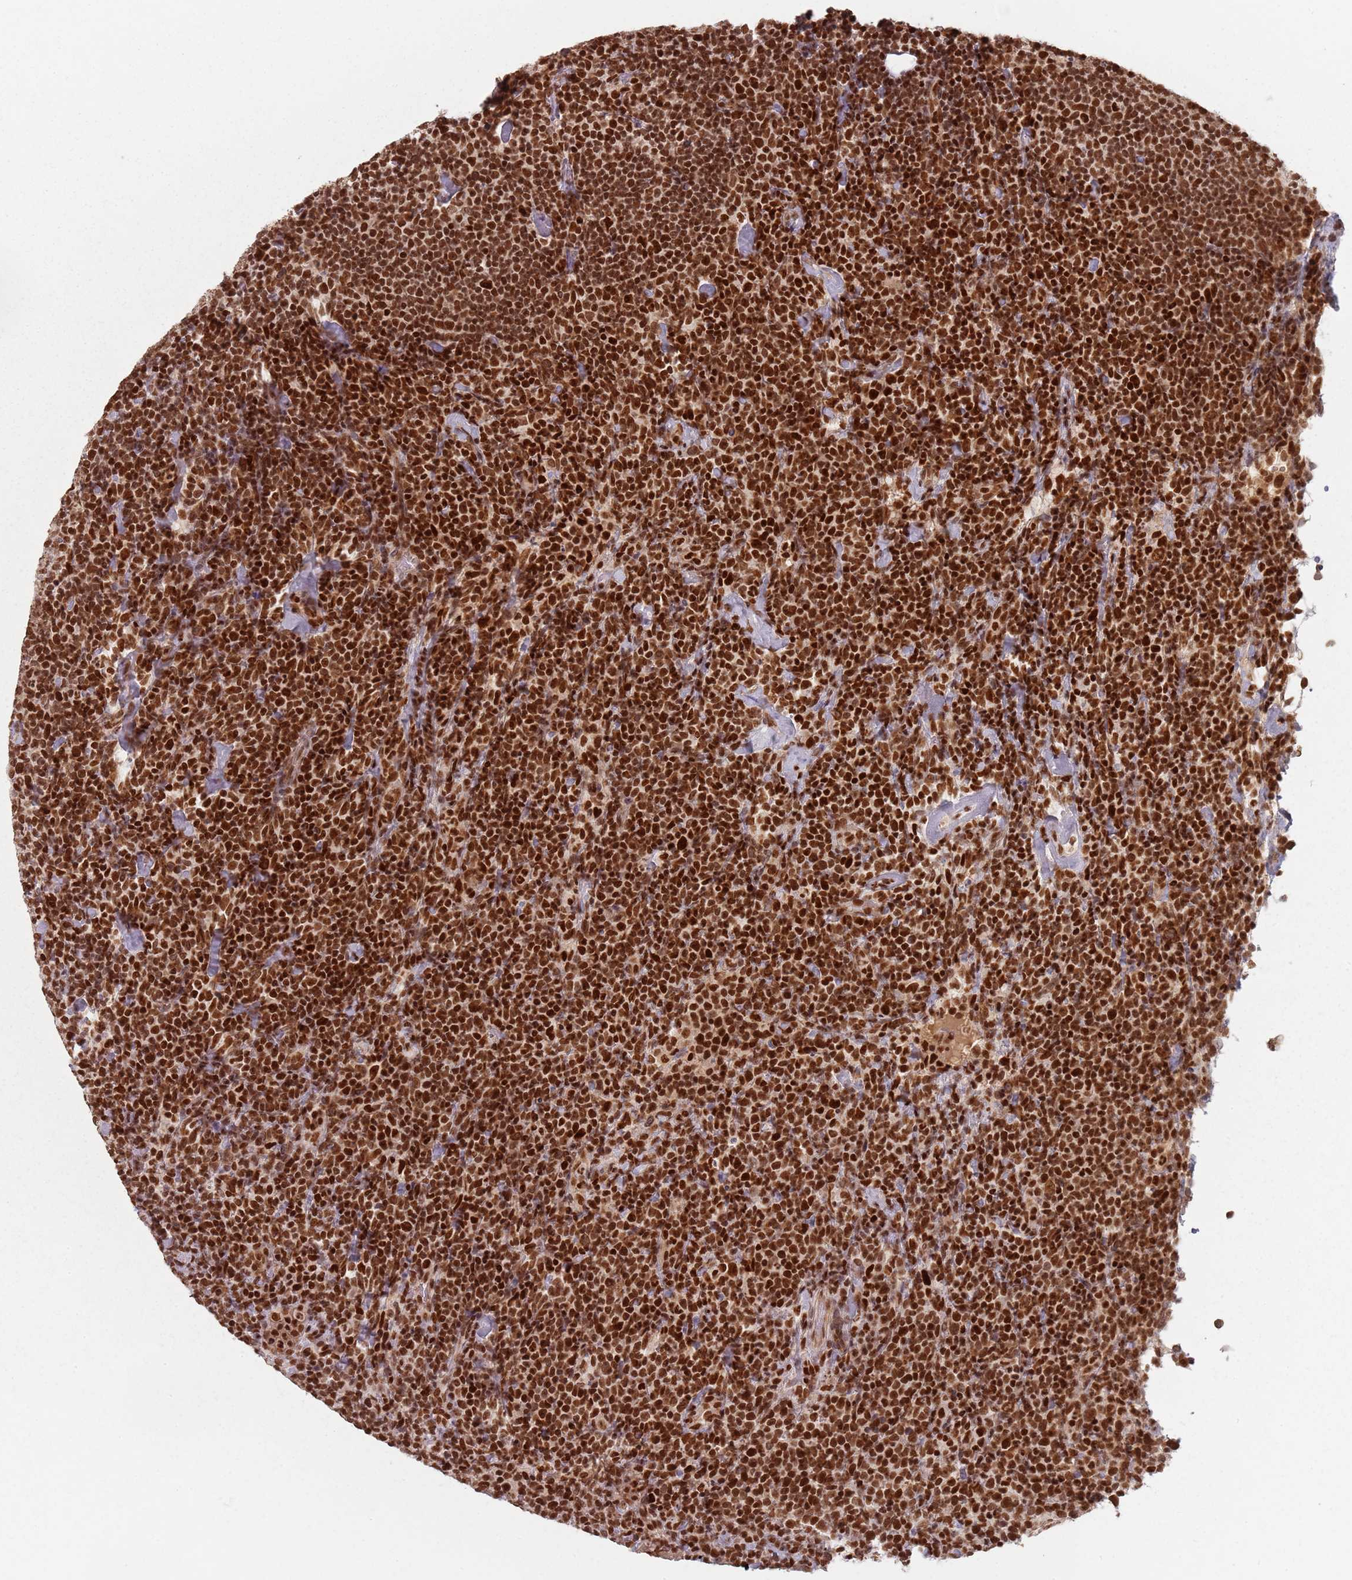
{"staining": {"intensity": "strong", "quantity": ">75%", "location": "nuclear"}, "tissue": "lymphoma", "cell_type": "Tumor cells", "image_type": "cancer", "snomed": [{"axis": "morphology", "description": "Malignant lymphoma, non-Hodgkin's type, High grade"}, {"axis": "topography", "description": "Lymph node"}], "caption": "IHC micrograph of human lymphoma stained for a protein (brown), which demonstrates high levels of strong nuclear positivity in about >75% of tumor cells.", "gene": "NUP50", "patient": {"sex": "male", "age": 61}}